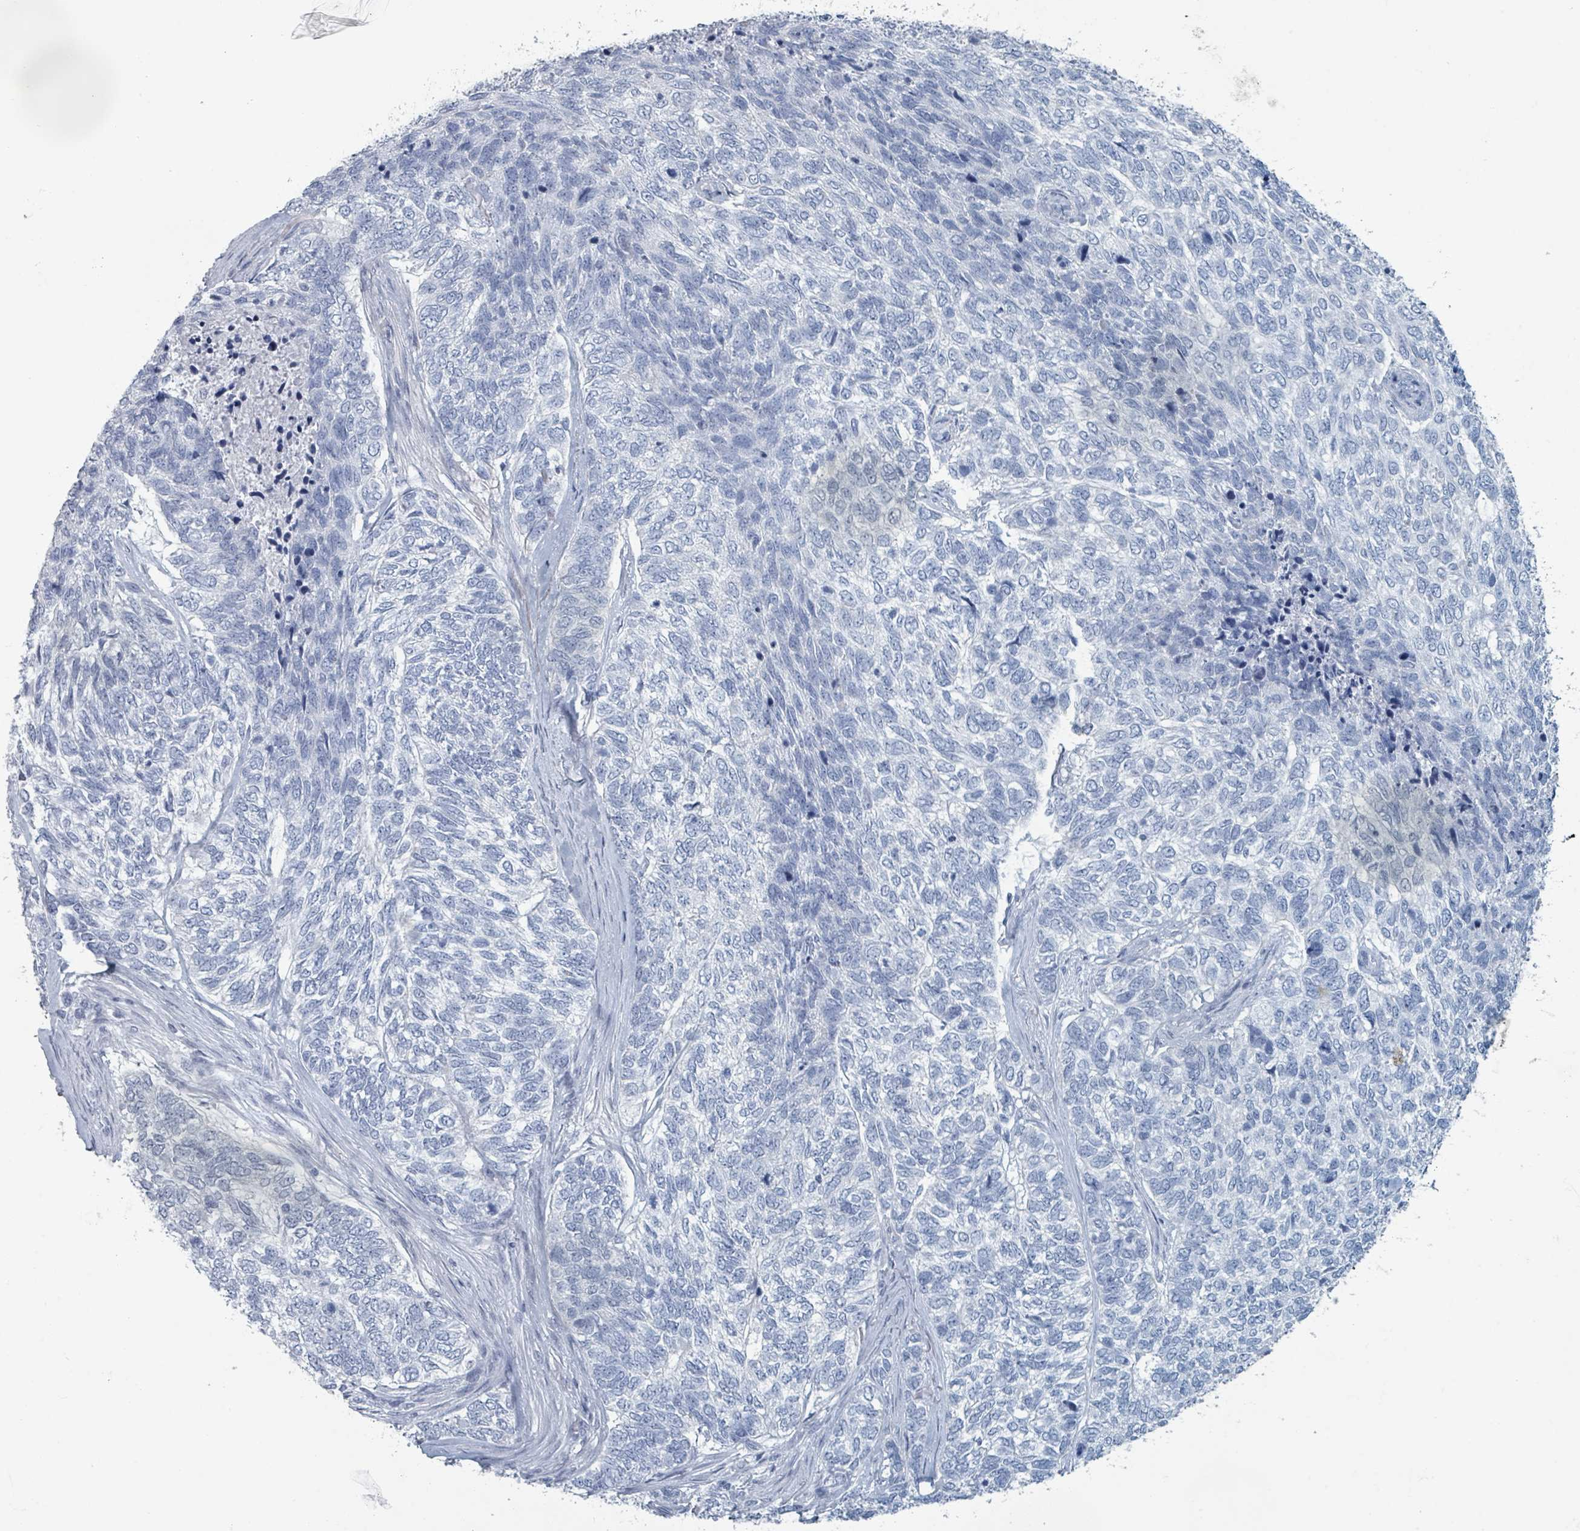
{"staining": {"intensity": "negative", "quantity": "none", "location": "none"}, "tissue": "skin cancer", "cell_type": "Tumor cells", "image_type": "cancer", "snomed": [{"axis": "morphology", "description": "Basal cell carcinoma"}, {"axis": "topography", "description": "Skin"}], "caption": "Image shows no significant protein staining in tumor cells of skin basal cell carcinoma.", "gene": "HEATR5A", "patient": {"sex": "female", "age": 65}}